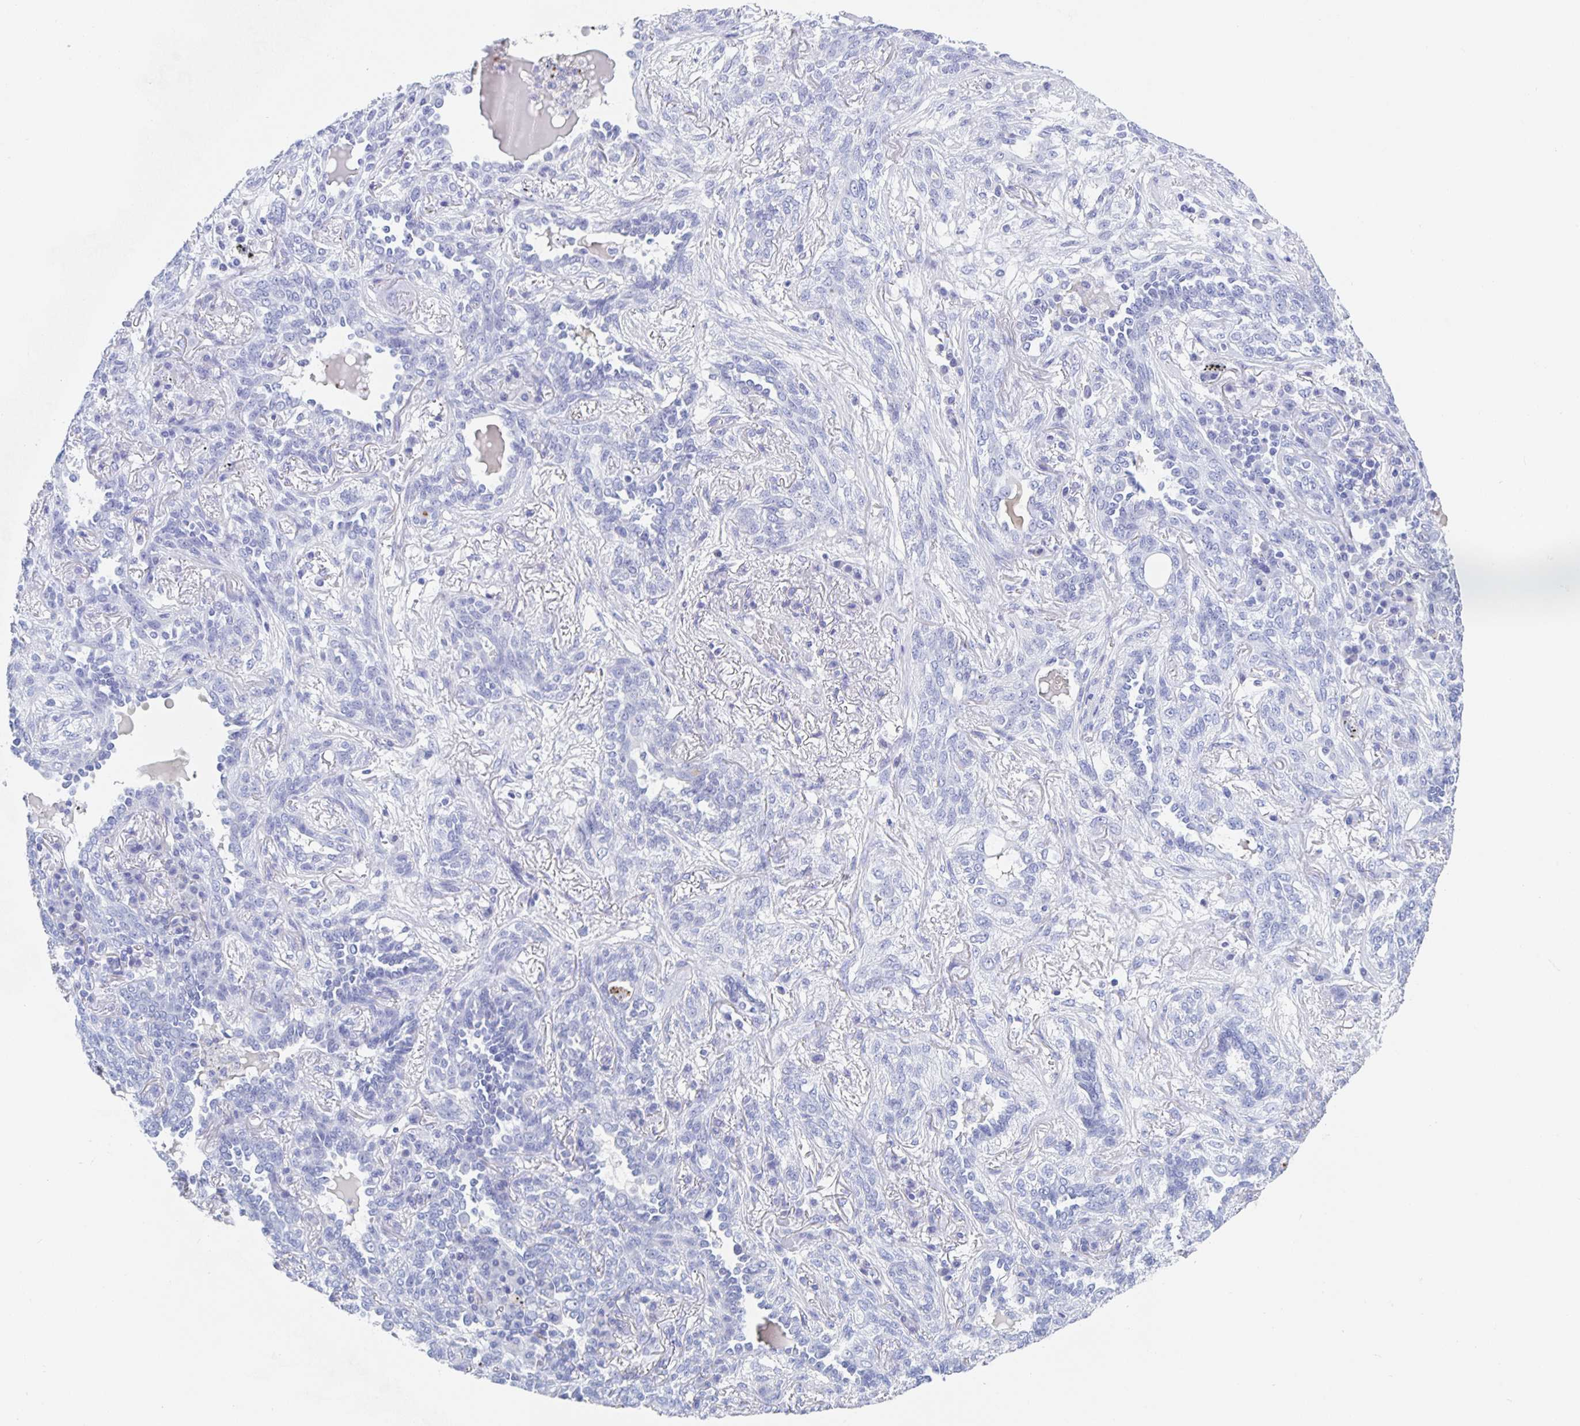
{"staining": {"intensity": "negative", "quantity": "none", "location": "none"}, "tissue": "lung cancer", "cell_type": "Tumor cells", "image_type": "cancer", "snomed": [{"axis": "morphology", "description": "Squamous cell carcinoma, NOS"}, {"axis": "topography", "description": "Lung"}], "caption": "DAB (3,3'-diaminobenzidine) immunohistochemical staining of lung cancer (squamous cell carcinoma) displays no significant positivity in tumor cells.", "gene": "DMBT1", "patient": {"sex": "female", "age": 70}}